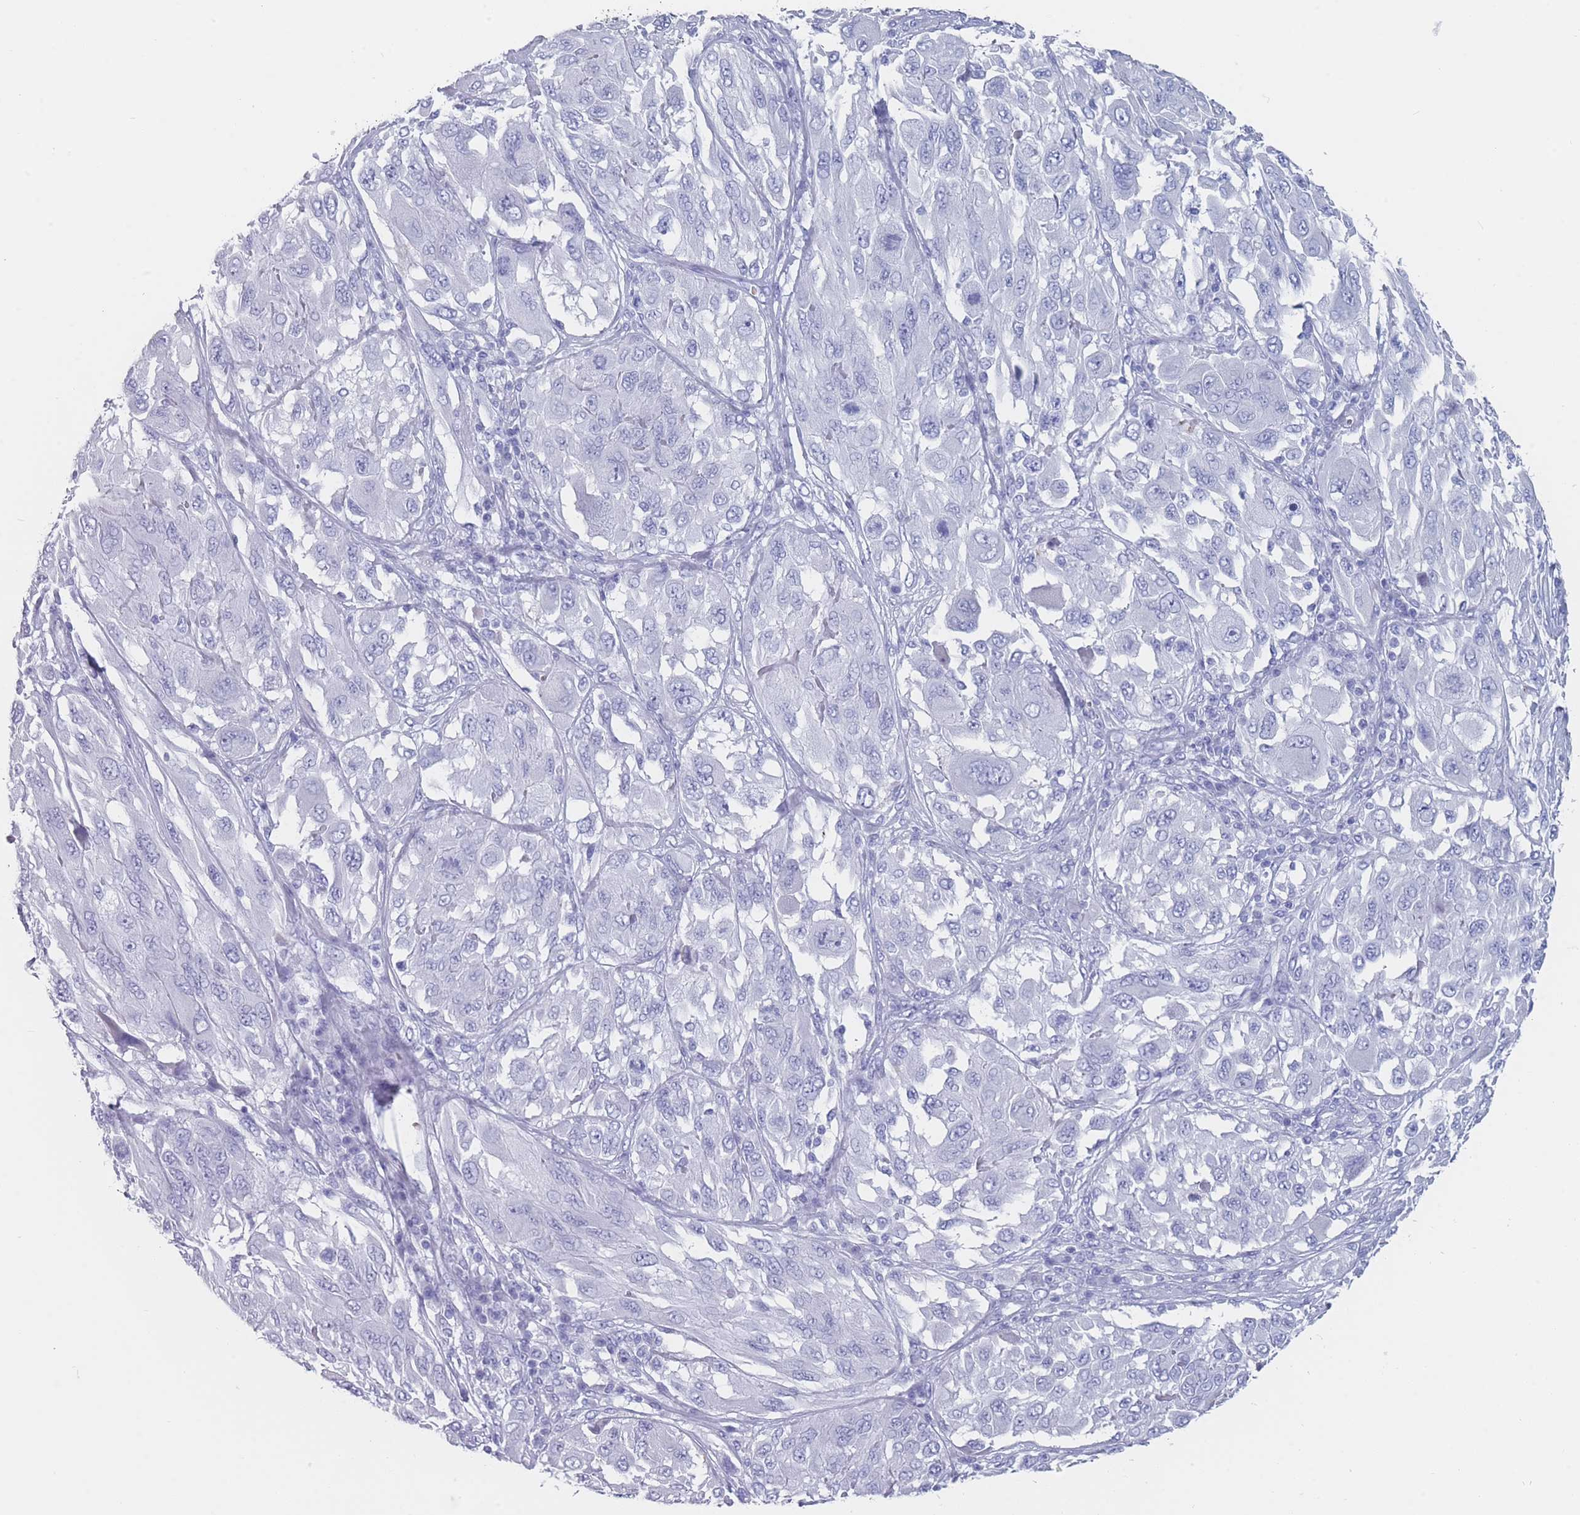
{"staining": {"intensity": "negative", "quantity": "none", "location": "none"}, "tissue": "melanoma", "cell_type": "Tumor cells", "image_type": "cancer", "snomed": [{"axis": "morphology", "description": "Malignant melanoma, NOS"}, {"axis": "topography", "description": "Skin"}], "caption": "There is no significant positivity in tumor cells of malignant melanoma. (DAB IHC visualized using brightfield microscopy, high magnification).", "gene": "OR5D16", "patient": {"sex": "female", "age": 91}}